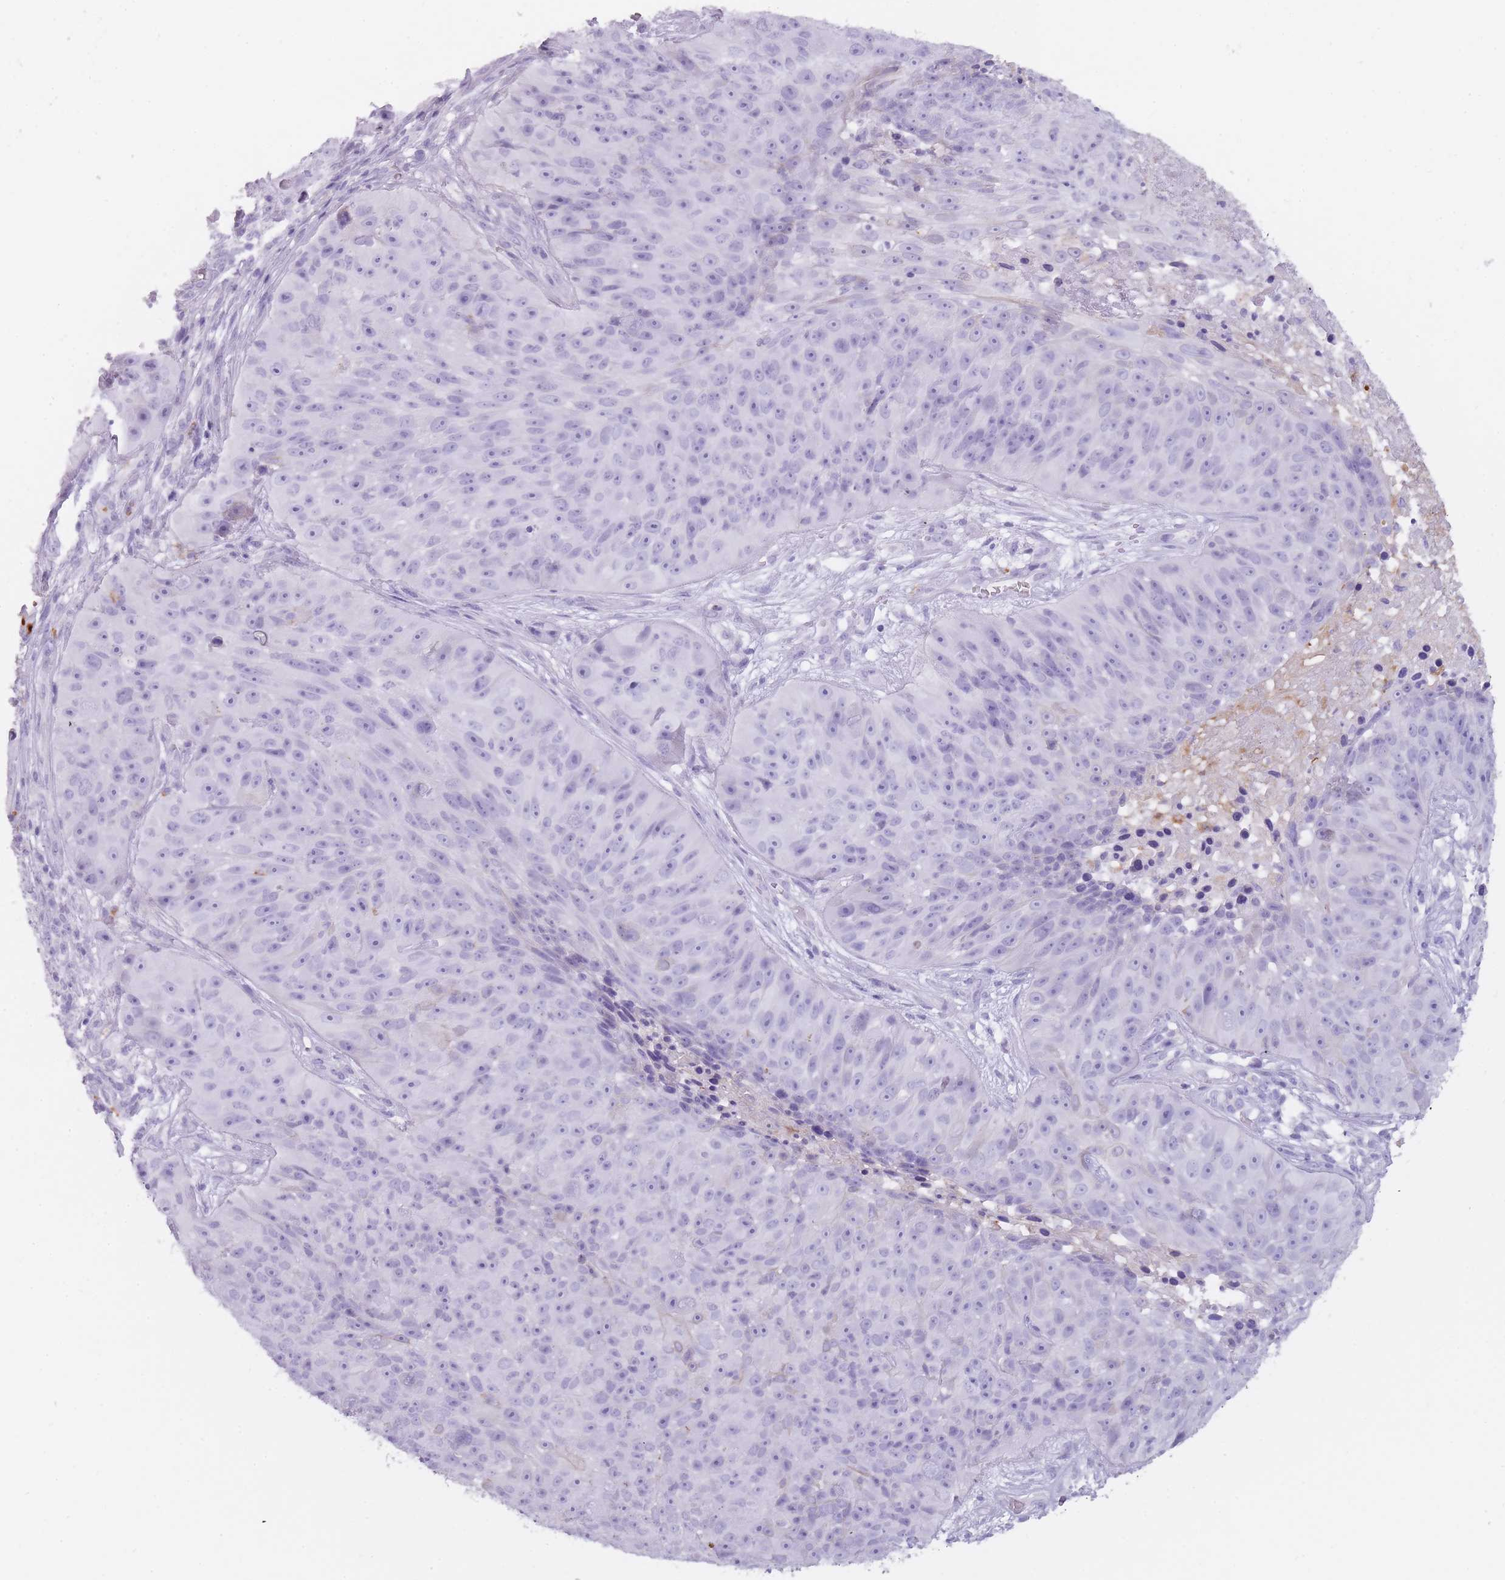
{"staining": {"intensity": "negative", "quantity": "none", "location": "none"}, "tissue": "skin cancer", "cell_type": "Tumor cells", "image_type": "cancer", "snomed": [{"axis": "morphology", "description": "Squamous cell carcinoma, NOS"}, {"axis": "topography", "description": "Skin"}], "caption": "Tumor cells are negative for brown protein staining in skin cancer (squamous cell carcinoma).", "gene": "CR1L", "patient": {"sex": "female", "age": 87}}